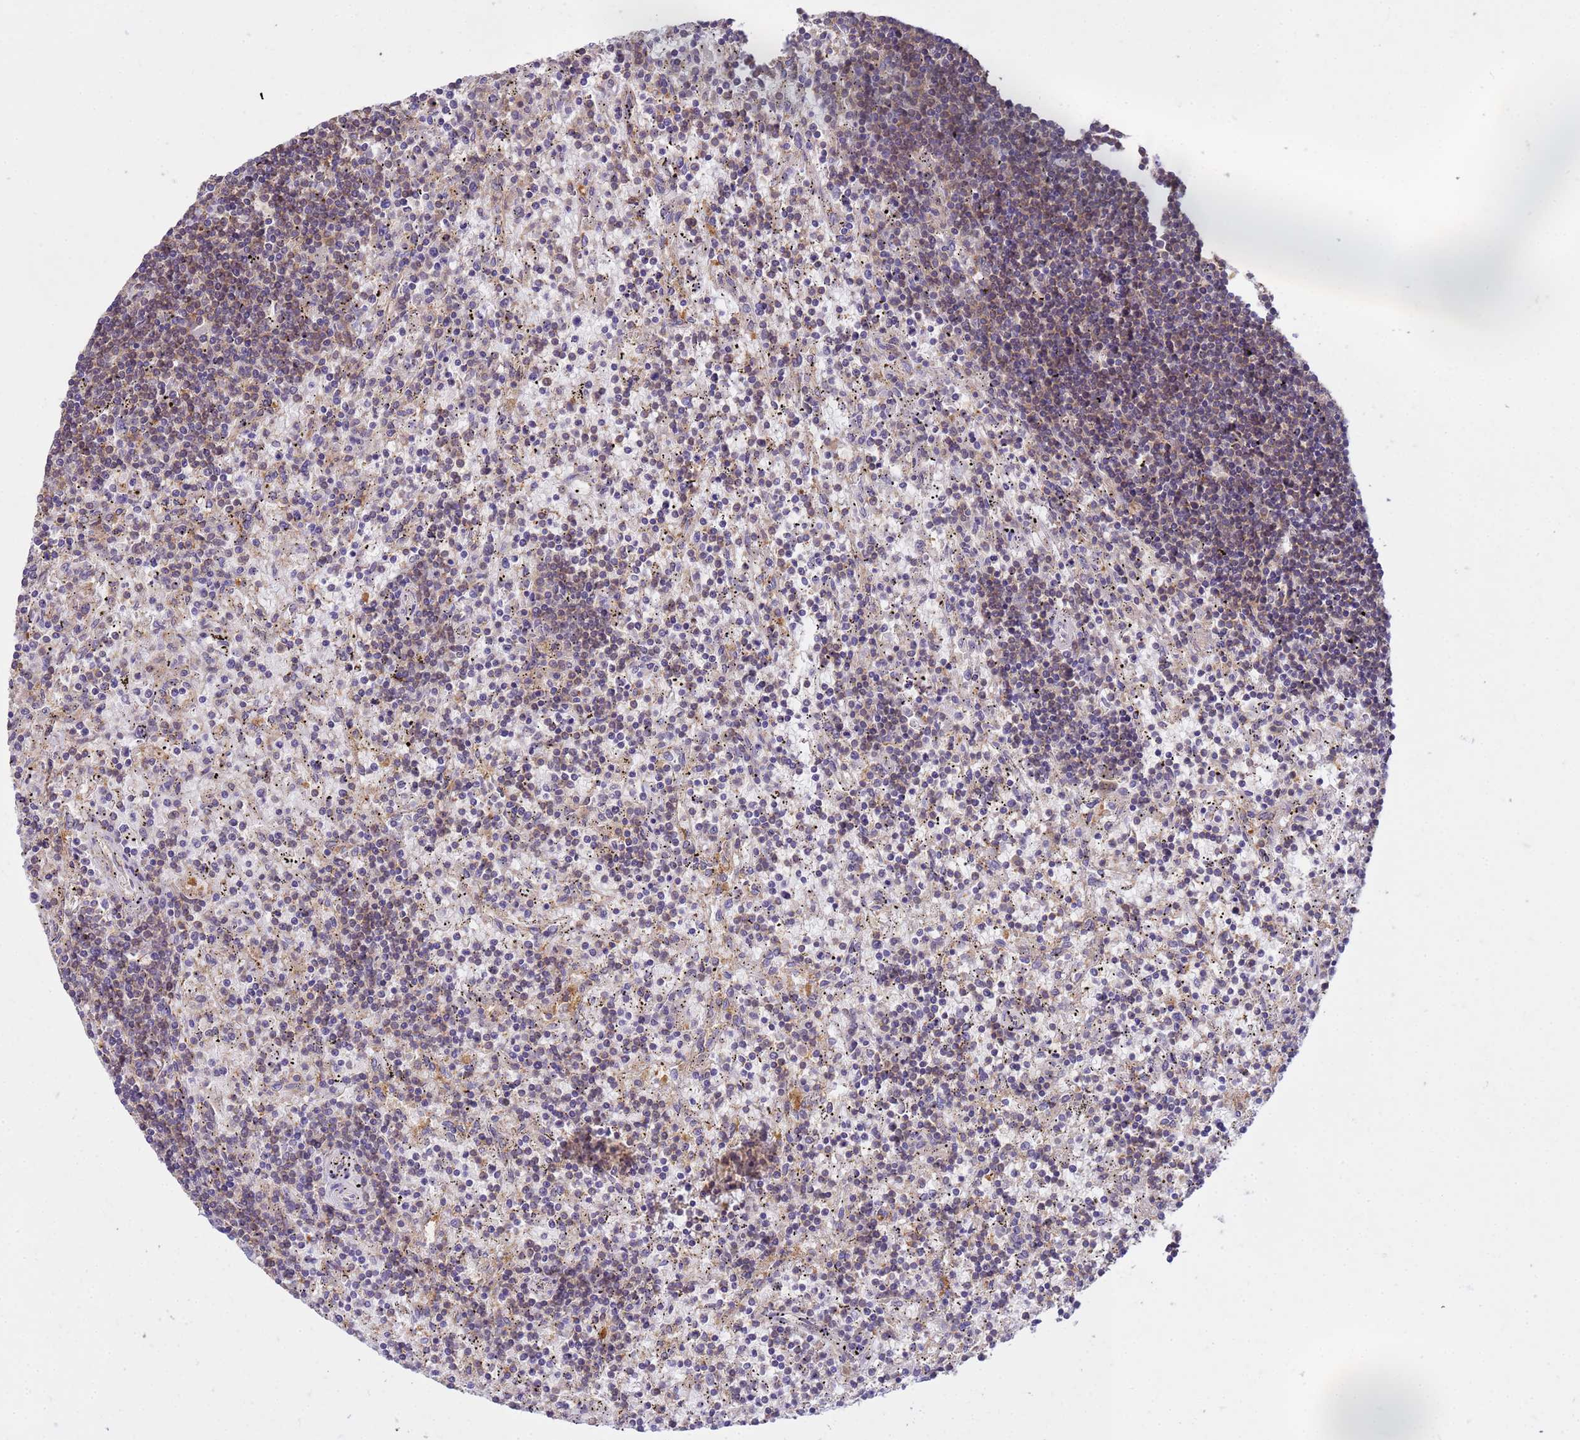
{"staining": {"intensity": "weak", "quantity": "<25%", "location": "cytoplasmic/membranous"}, "tissue": "lymphoma", "cell_type": "Tumor cells", "image_type": "cancer", "snomed": [{"axis": "morphology", "description": "Malignant lymphoma, non-Hodgkin's type, Low grade"}, {"axis": "topography", "description": "Spleen"}], "caption": "A high-resolution histopathology image shows immunohistochemistry (IHC) staining of lymphoma, which demonstrates no significant staining in tumor cells.", "gene": "NPEPPS", "patient": {"sex": "male", "age": 76}}